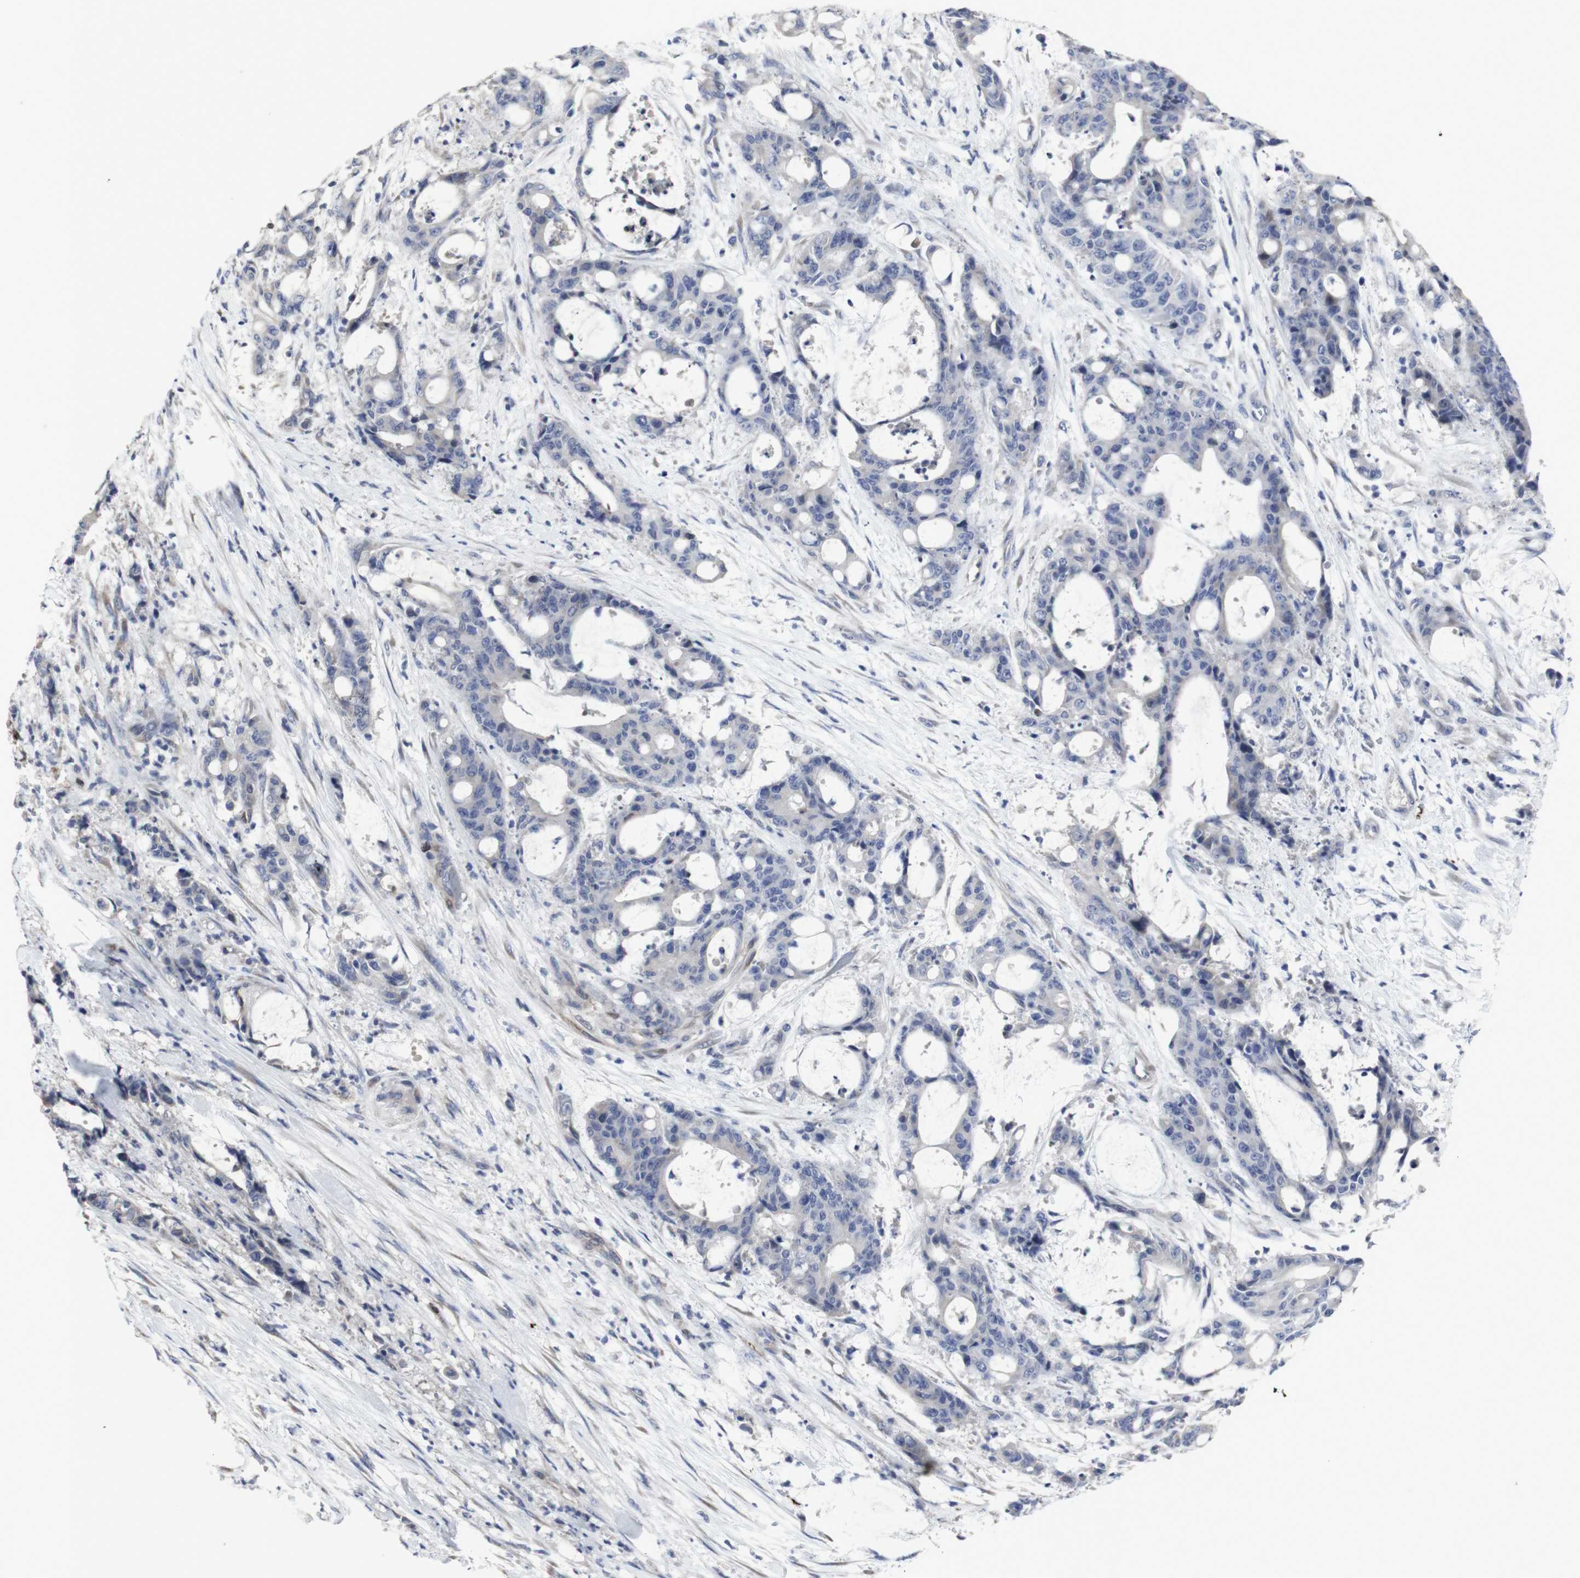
{"staining": {"intensity": "negative", "quantity": "none", "location": "none"}, "tissue": "liver cancer", "cell_type": "Tumor cells", "image_type": "cancer", "snomed": [{"axis": "morphology", "description": "Normal tissue, NOS"}, {"axis": "morphology", "description": "Cholangiocarcinoma"}, {"axis": "topography", "description": "Liver"}, {"axis": "topography", "description": "Peripheral nerve tissue"}], "caption": "DAB immunohistochemical staining of human liver cancer exhibits no significant staining in tumor cells.", "gene": "SNCG", "patient": {"sex": "female", "age": 73}}